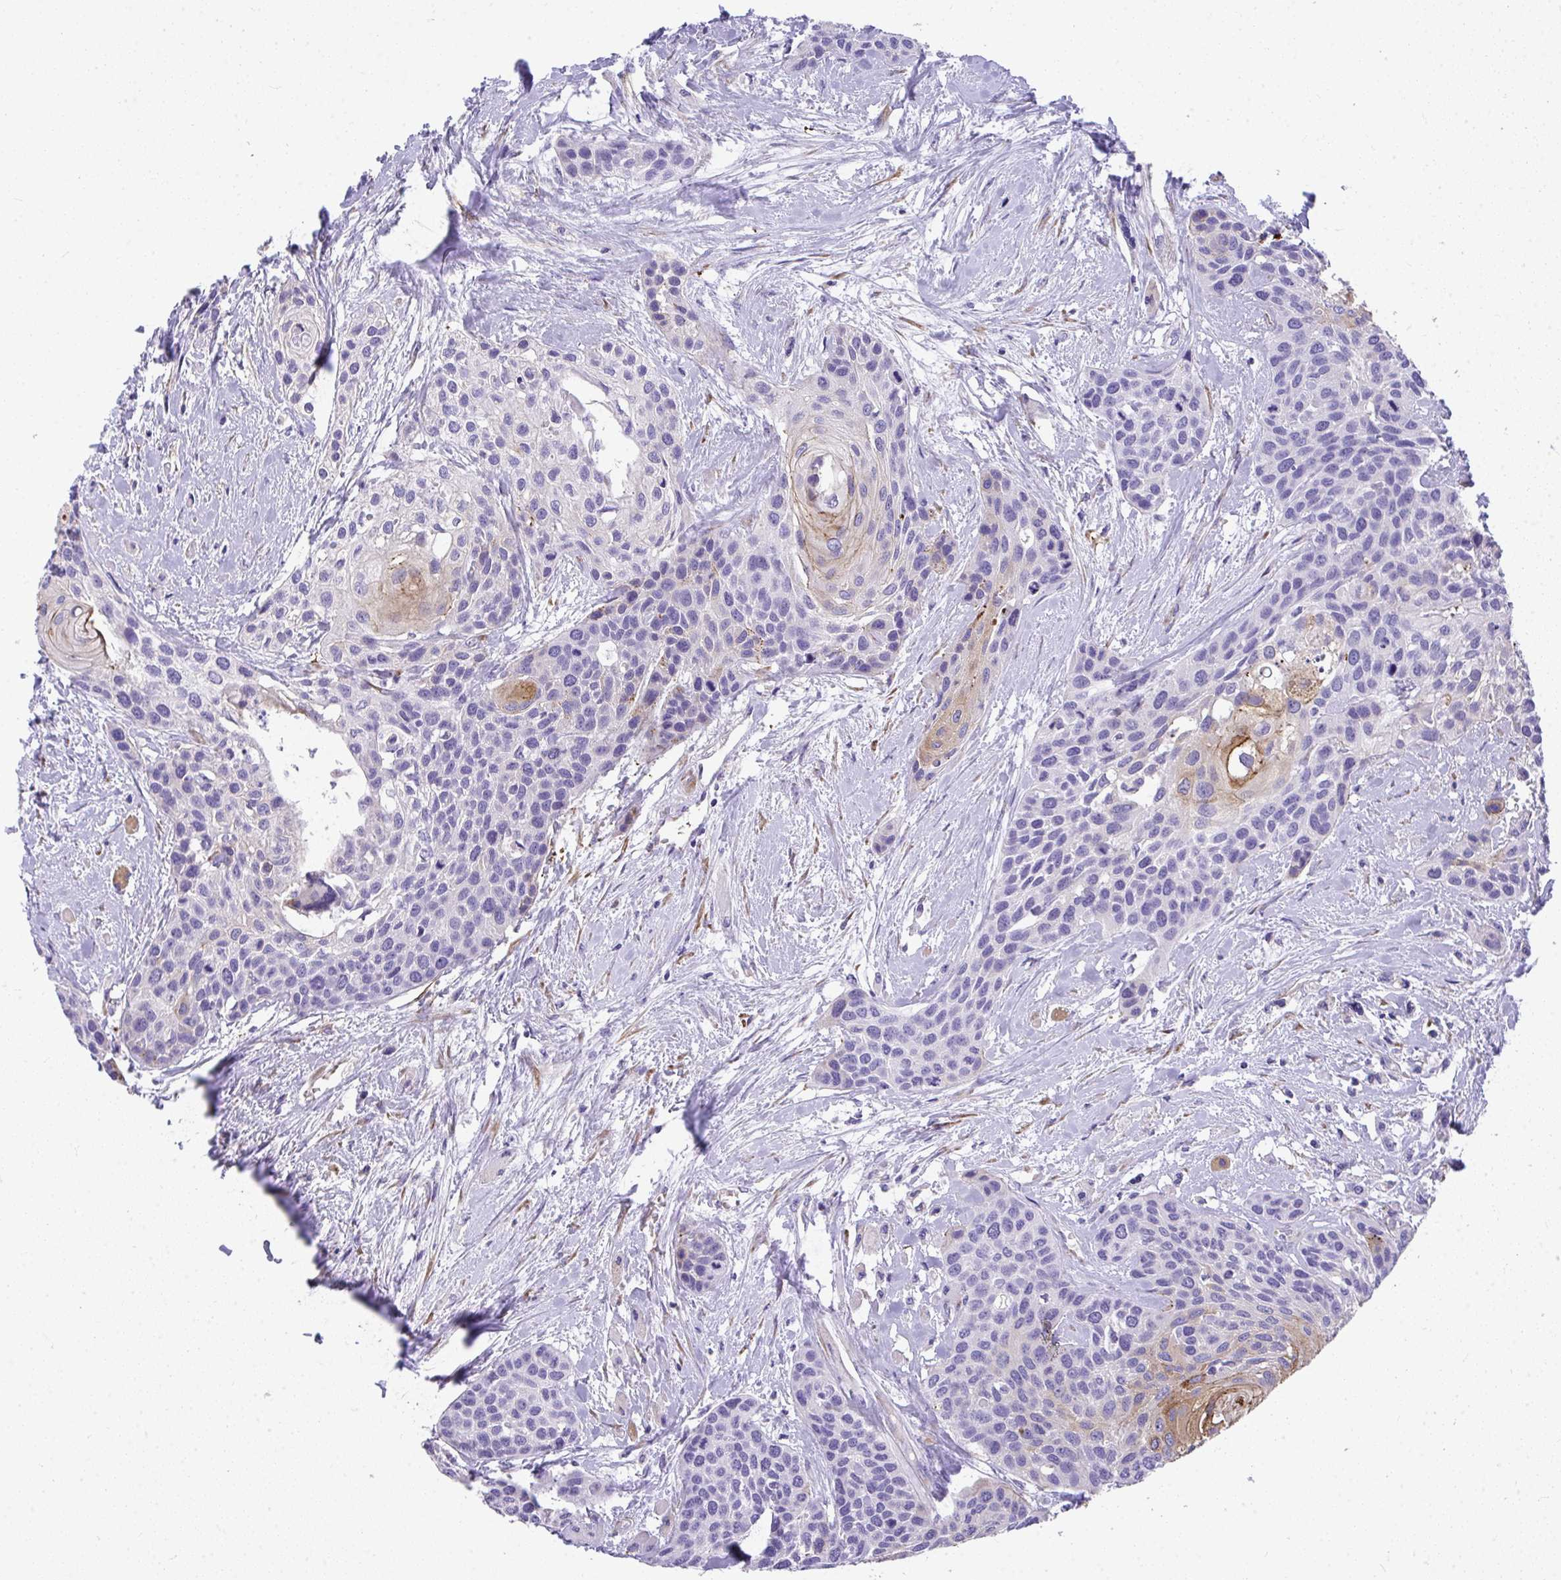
{"staining": {"intensity": "negative", "quantity": "none", "location": "none"}, "tissue": "head and neck cancer", "cell_type": "Tumor cells", "image_type": "cancer", "snomed": [{"axis": "morphology", "description": "Squamous cell carcinoma, NOS"}, {"axis": "topography", "description": "Head-Neck"}], "caption": "A histopathology image of squamous cell carcinoma (head and neck) stained for a protein reveals no brown staining in tumor cells. (Stains: DAB immunohistochemistry with hematoxylin counter stain, Microscopy: brightfield microscopy at high magnification).", "gene": "ADRA2C", "patient": {"sex": "female", "age": 50}}